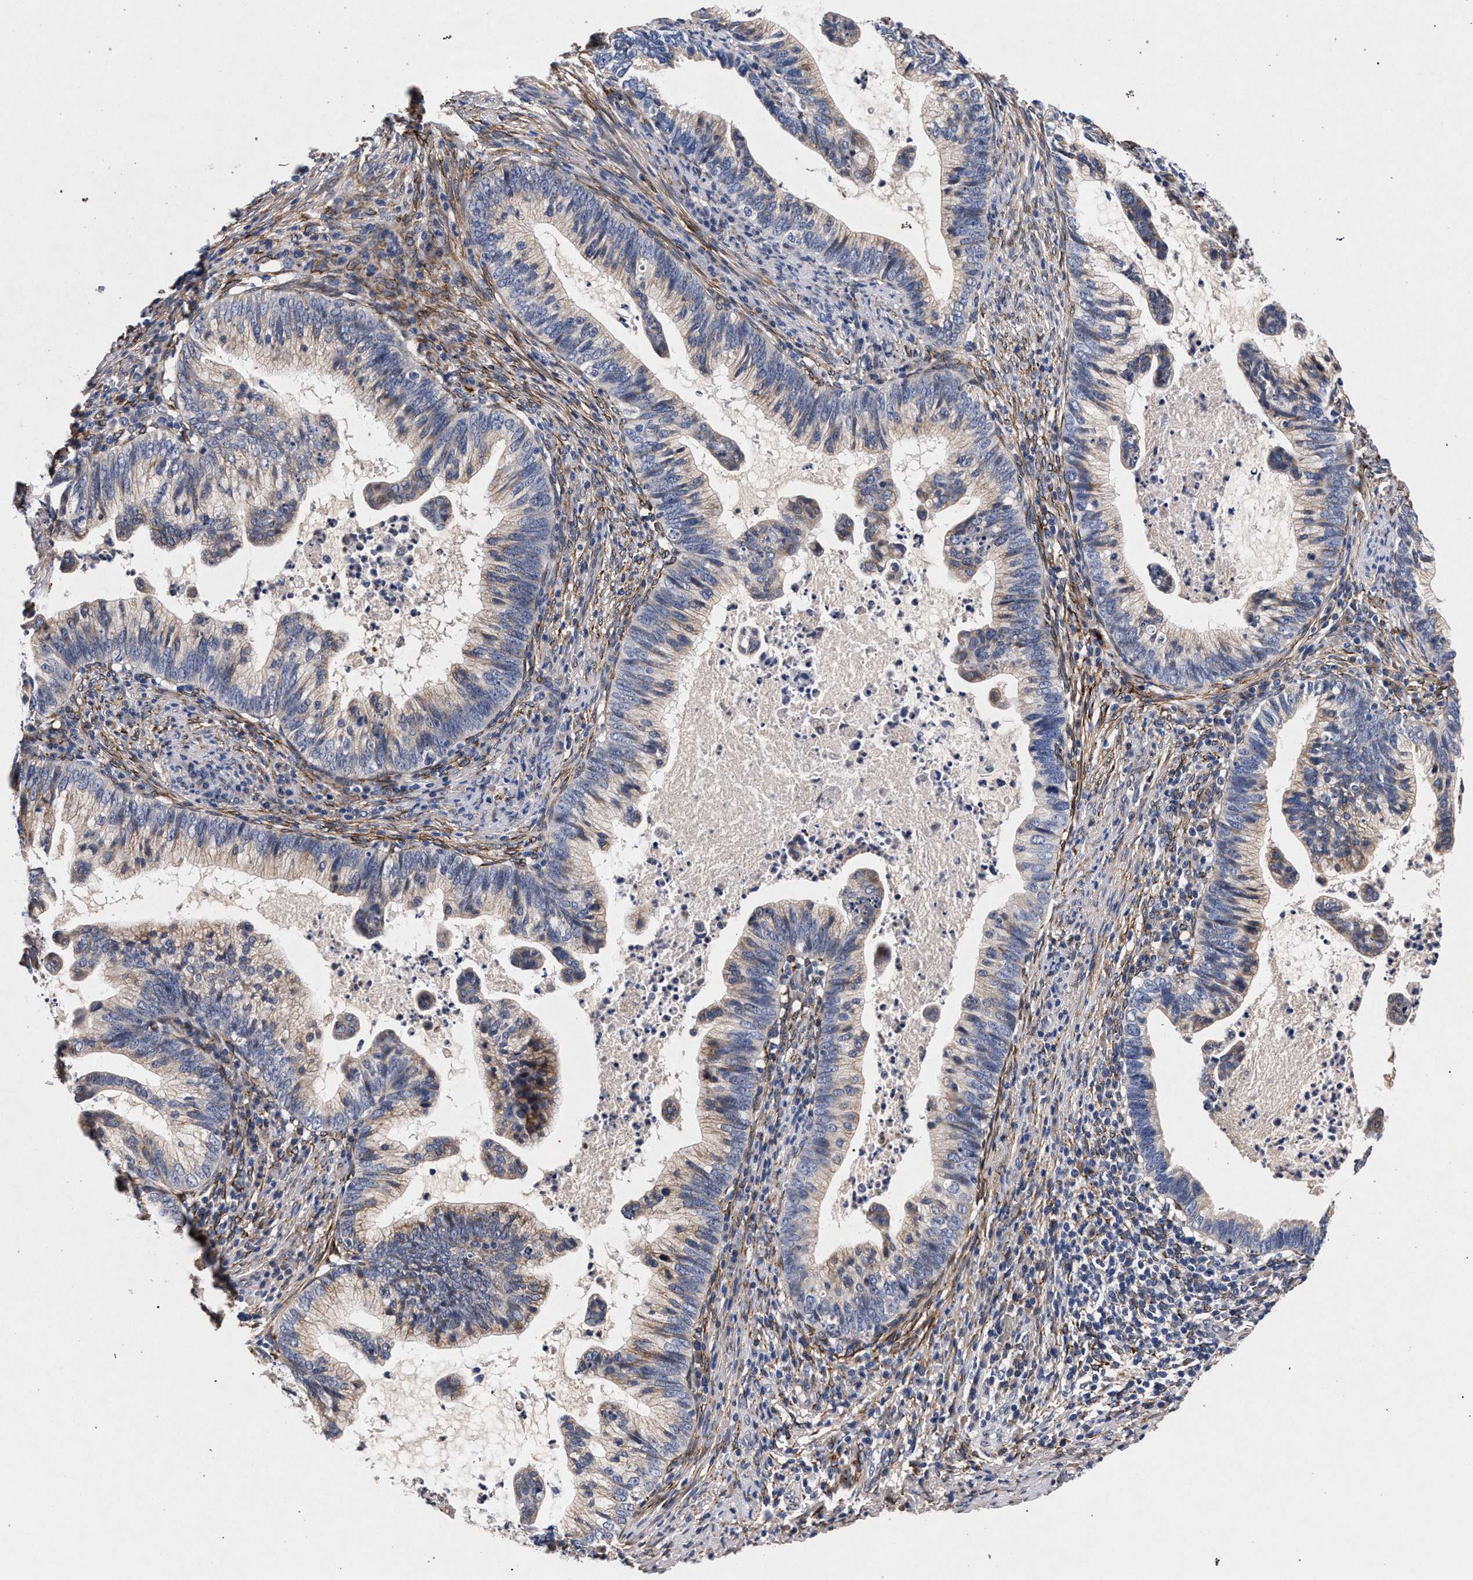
{"staining": {"intensity": "weak", "quantity": "25%-75%", "location": "cytoplasmic/membranous"}, "tissue": "cervical cancer", "cell_type": "Tumor cells", "image_type": "cancer", "snomed": [{"axis": "morphology", "description": "Adenocarcinoma, NOS"}, {"axis": "topography", "description": "Cervix"}], "caption": "There is low levels of weak cytoplasmic/membranous staining in tumor cells of cervical cancer, as demonstrated by immunohistochemical staining (brown color).", "gene": "NEK7", "patient": {"sex": "female", "age": 36}}